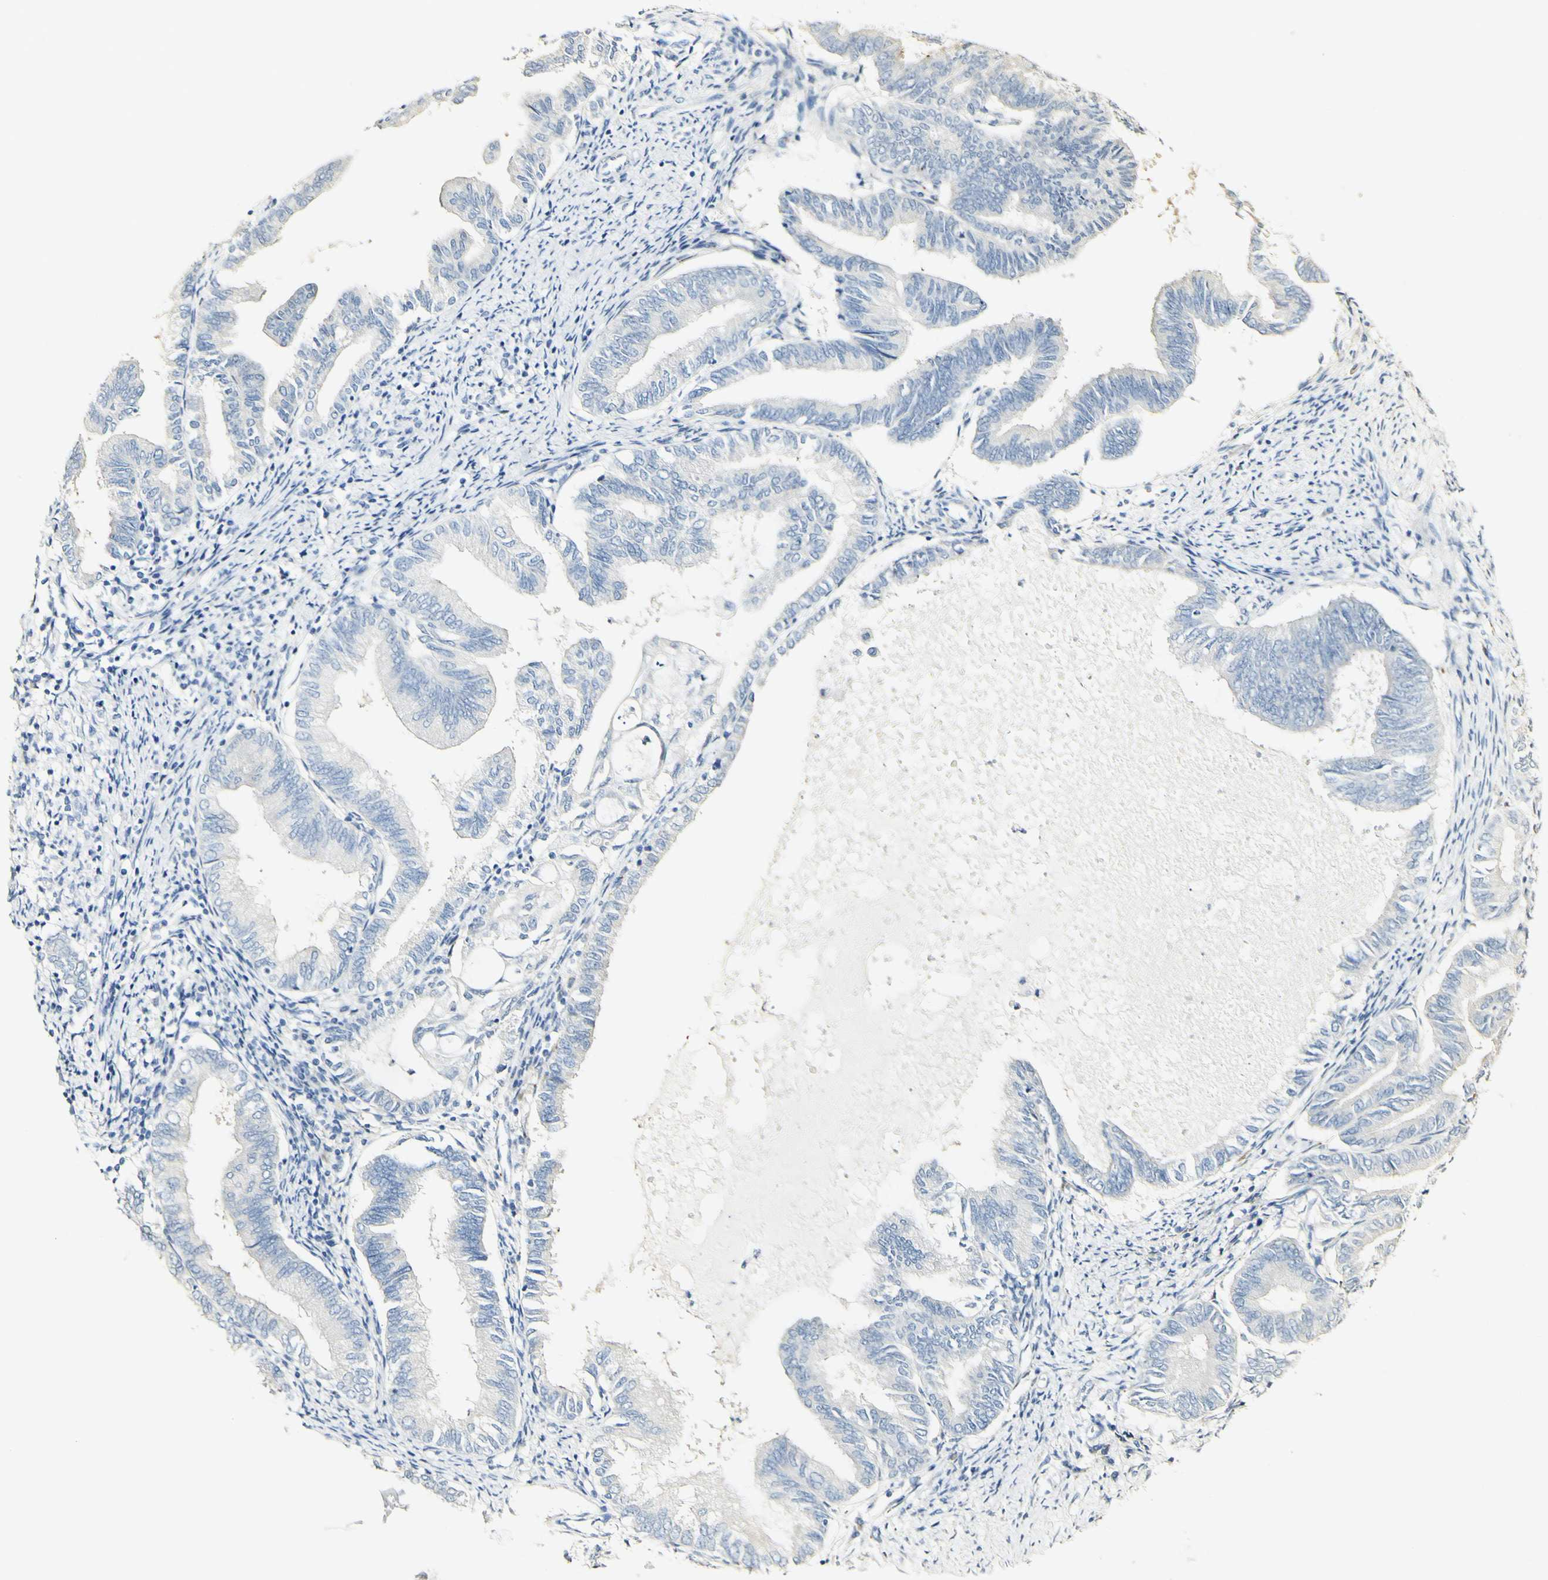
{"staining": {"intensity": "negative", "quantity": "none", "location": "none"}, "tissue": "endometrial cancer", "cell_type": "Tumor cells", "image_type": "cancer", "snomed": [{"axis": "morphology", "description": "Adenocarcinoma, NOS"}, {"axis": "topography", "description": "Endometrium"}], "caption": "Immunohistochemistry image of neoplastic tissue: endometrial cancer (adenocarcinoma) stained with DAB demonstrates no significant protein positivity in tumor cells.", "gene": "FMO3", "patient": {"sex": "female", "age": 86}}